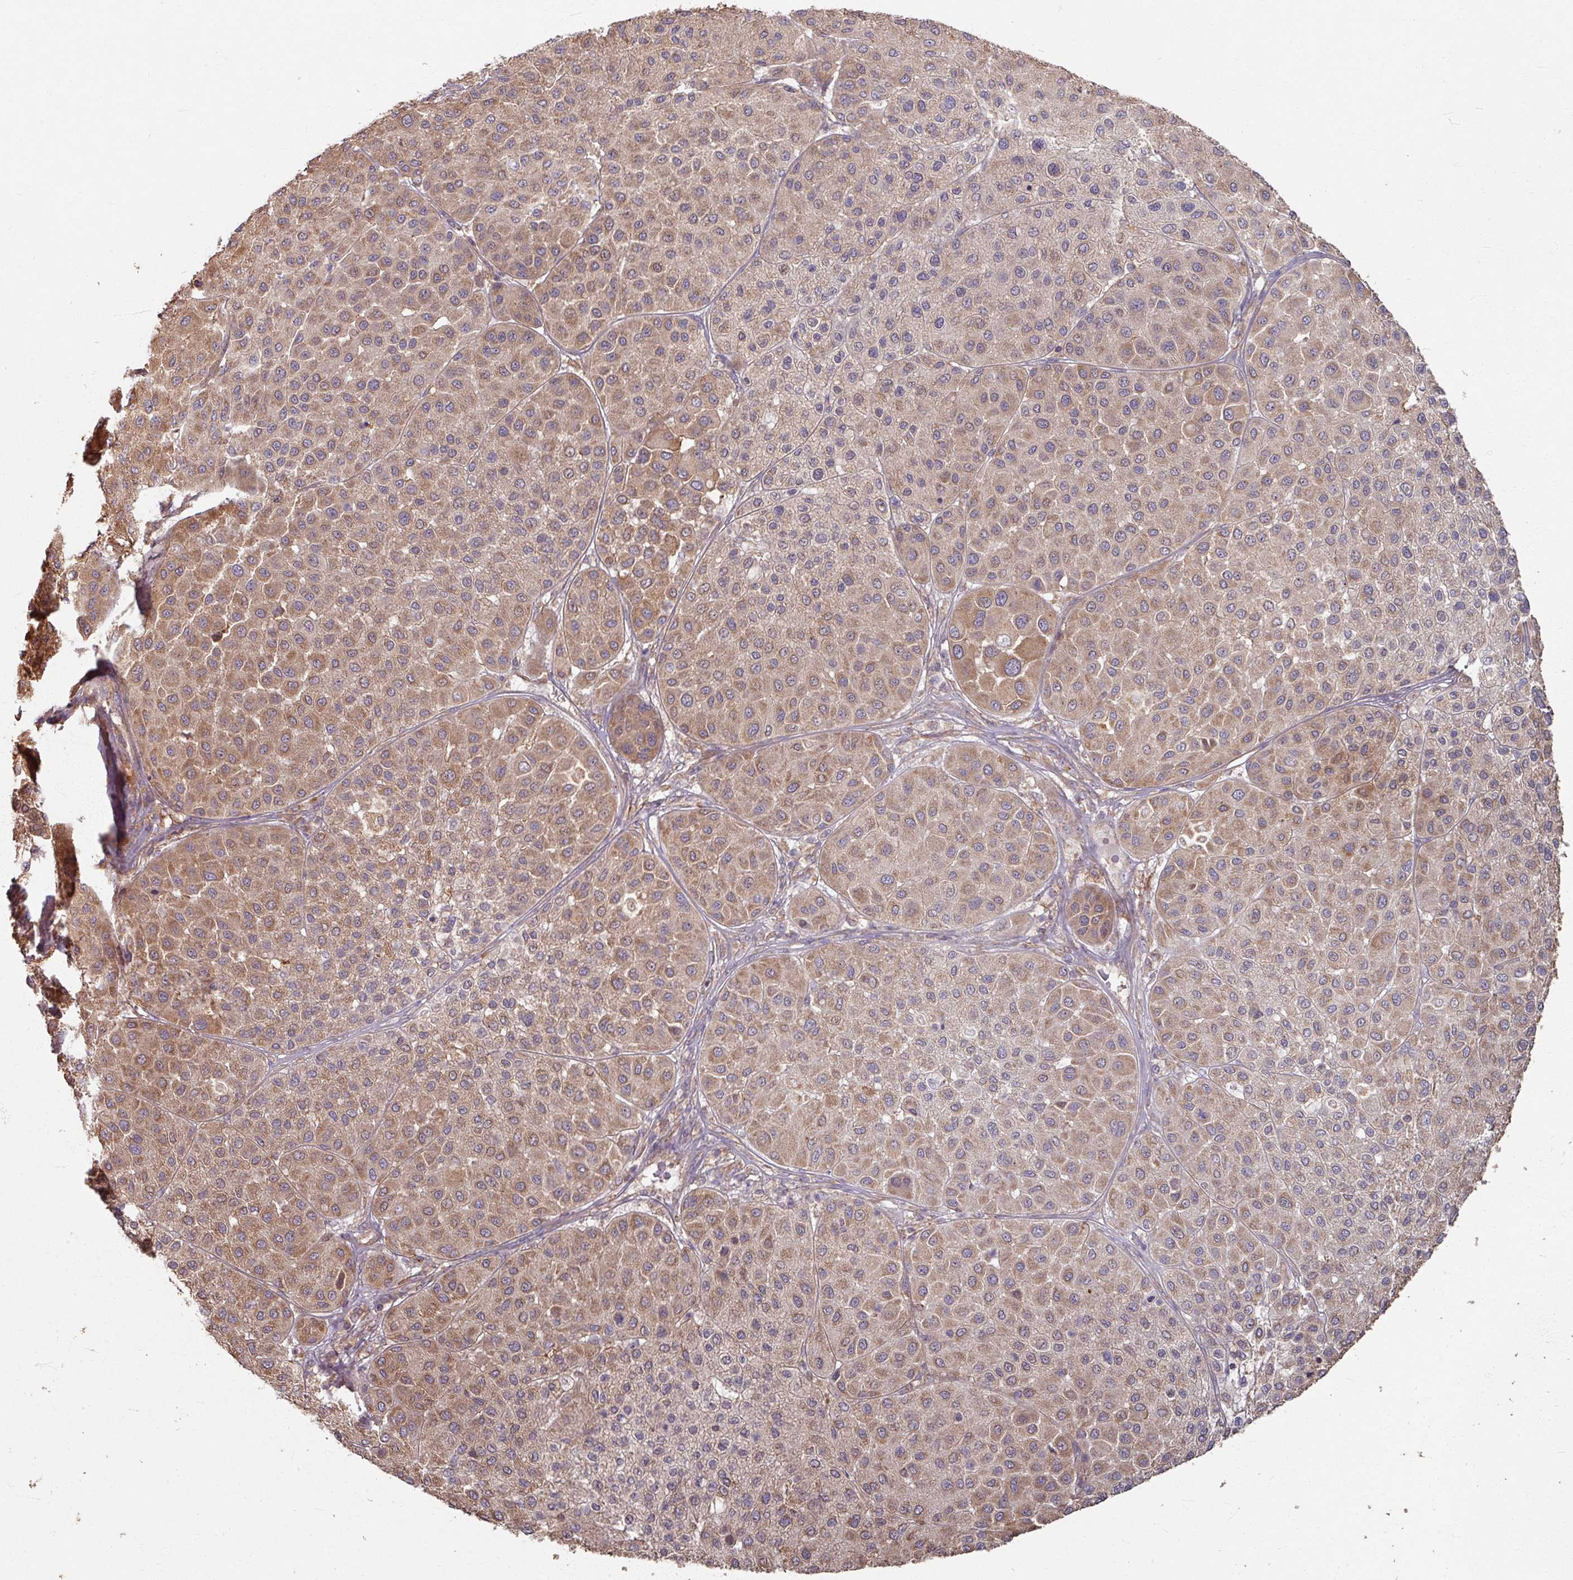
{"staining": {"intensity": "moderate", "quantity": ">75%", "location": "cytoplasmic/membranous"}, "tissue": "melanoma", "cell_type": "Tumor cells", "image_type": "cancer", "snomed": [{"axis": "morphology", "description": "Malignant melanoma, Metastatic site"}, {"axis": "topography", "description": "Smooth muscle"}], "caption": "This histopathology image reveals IHC staining of human malignant melanoma (metastatic site), with medium moderate cytoplasmic/membranous expression in about >75% of tumor cells.", "gene": "CCDC68", "patient": {"sex": "male", "age": 41}}